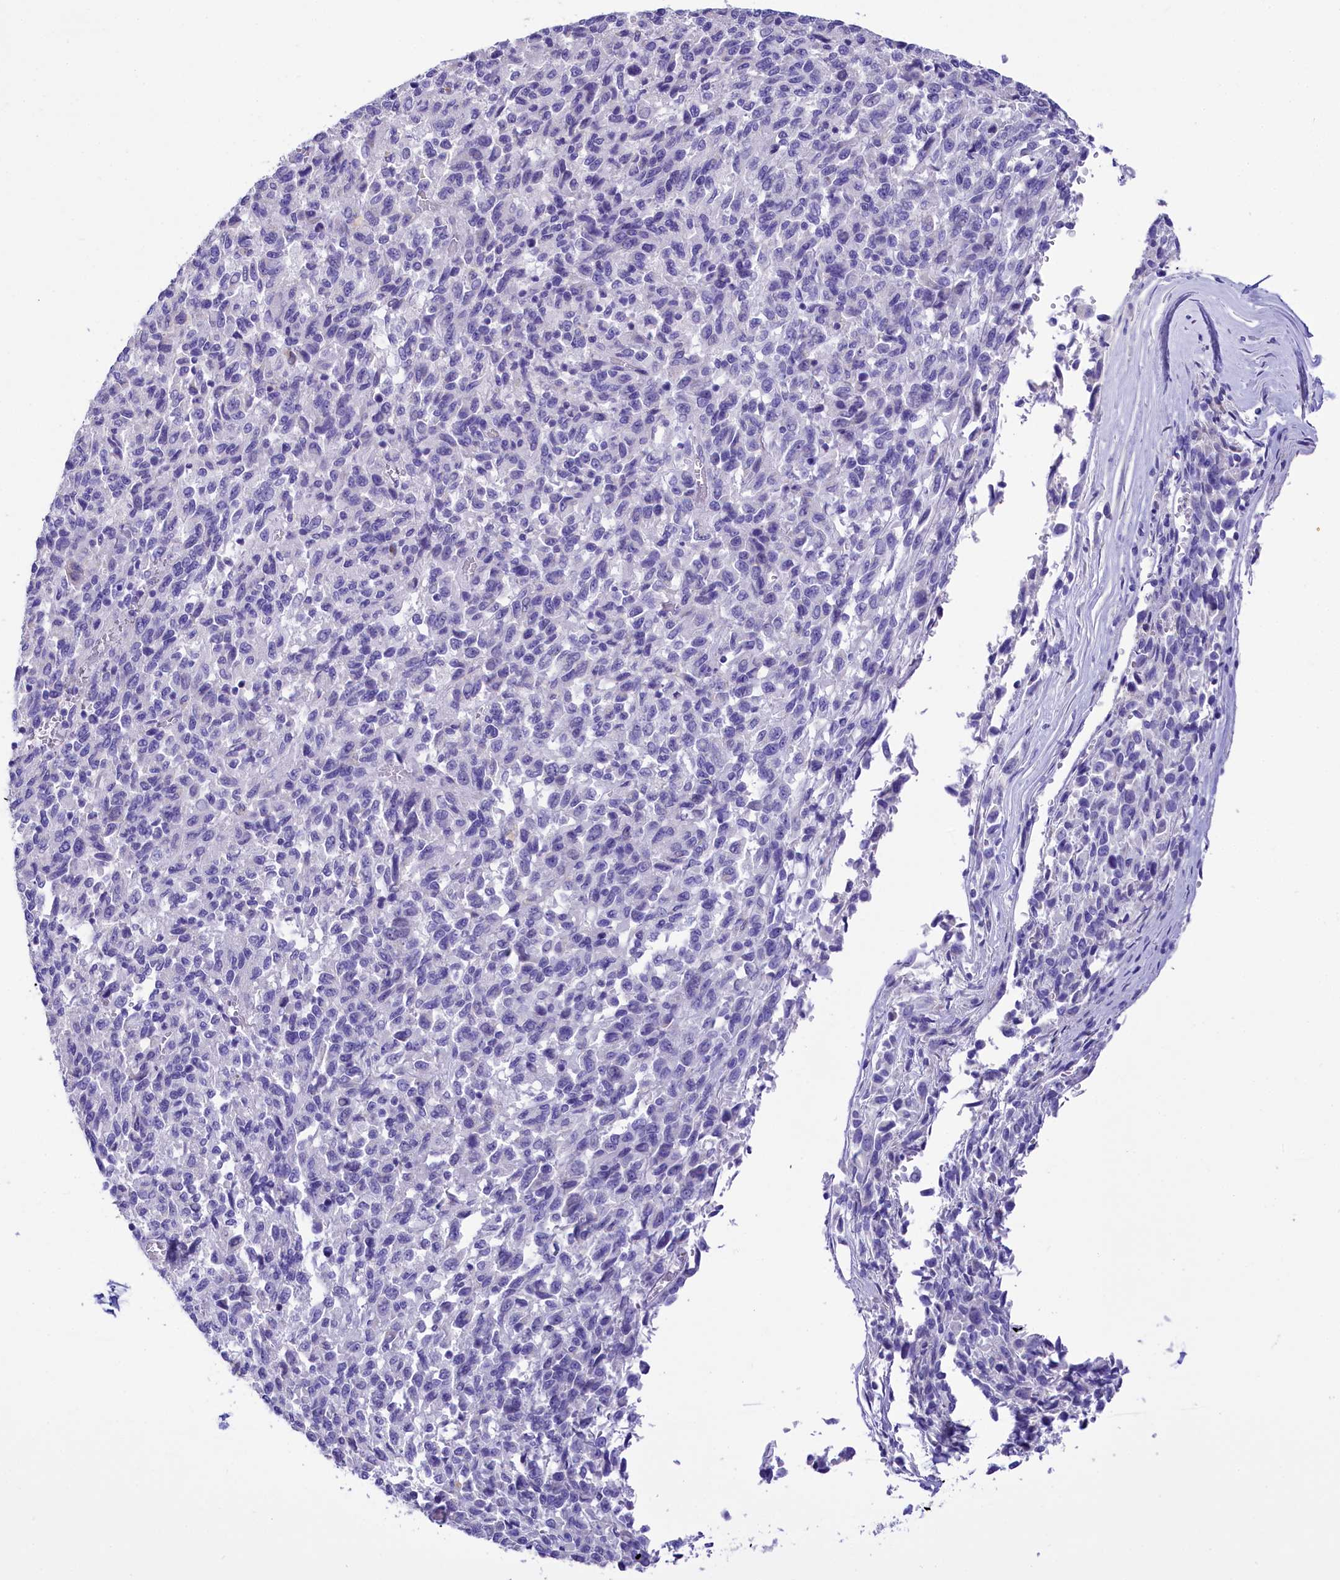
{"staining": {"intensity": "negative", "quantity": "none", "location": "none"}, "tissue": "melanoma", "cell_type": "Tumor cells", "image_type": "cancer", "snomed": [{"axis": "morphology", "description": "Malignant melanoma, Metastatic site"}, {"axis": "topography", "description": "Lung"}], "caption": "Immunohistochemical staining of malignant melanoma (metastatic site) displays no significant staining in tumor cells.", "gene": "TTC36", "patient": {"sex": "male", "age": 64}}